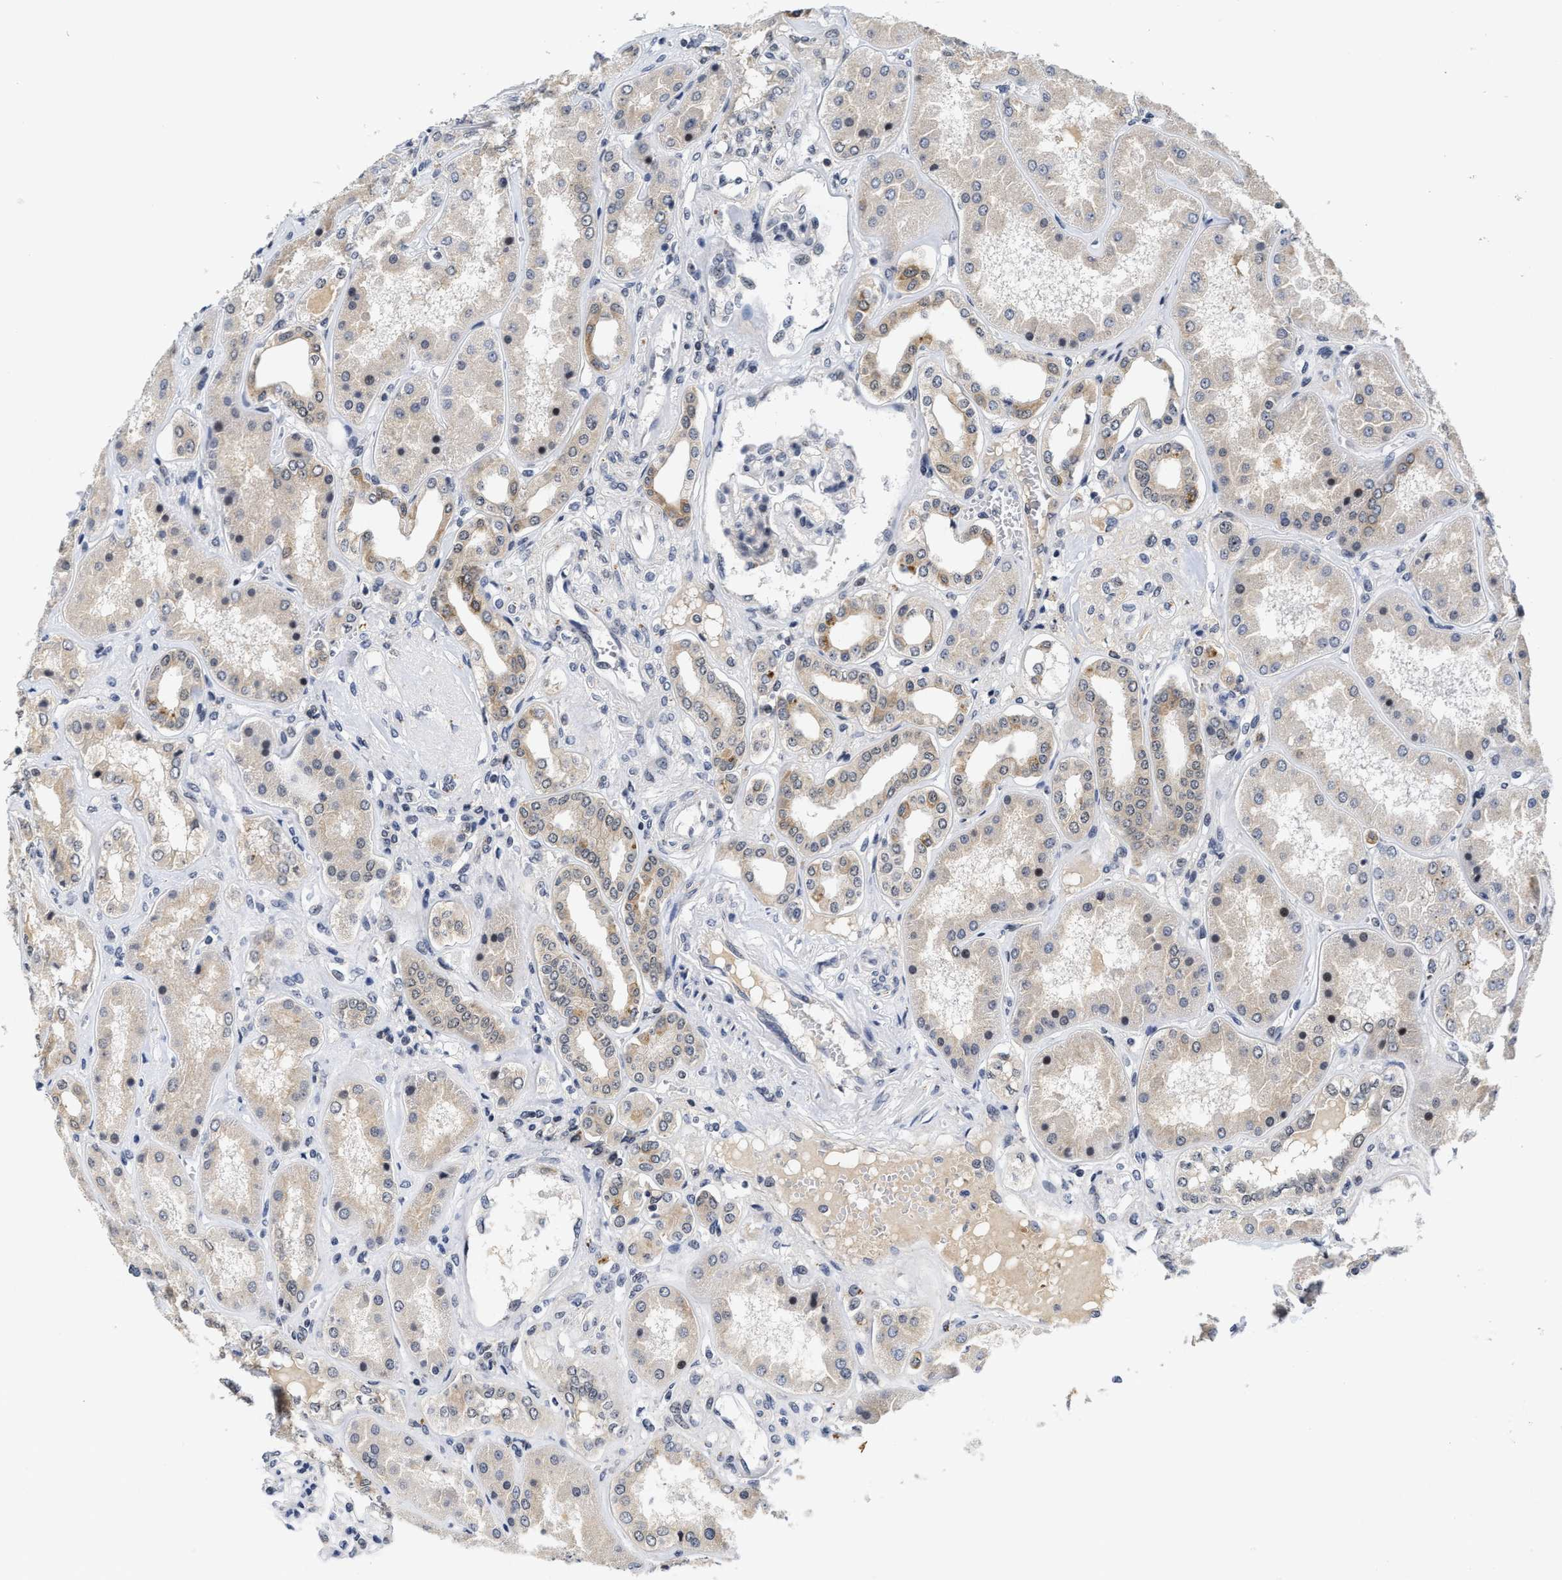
{"staining": {"intensity": "moderate", "quantity": "25%-75%", "location": "nuclear"}, "tissue": "kidney", "cell_type": "Cells in glomeruli", "image_type": "normal", "snomed": [{"axis": "morphology", "description": "Normal tissue, NOS"}, {"axis": "topography", "description": "Kidney"}], "caption": "IHC photomicrograph of normal human kidney stained for a protein (brown), which displays medium levels of moderate nuclear positivity in about 25%-75% of cells in glomeruli.", "gene": "INIP", "patient": {"sex": "female", "age": 56}}